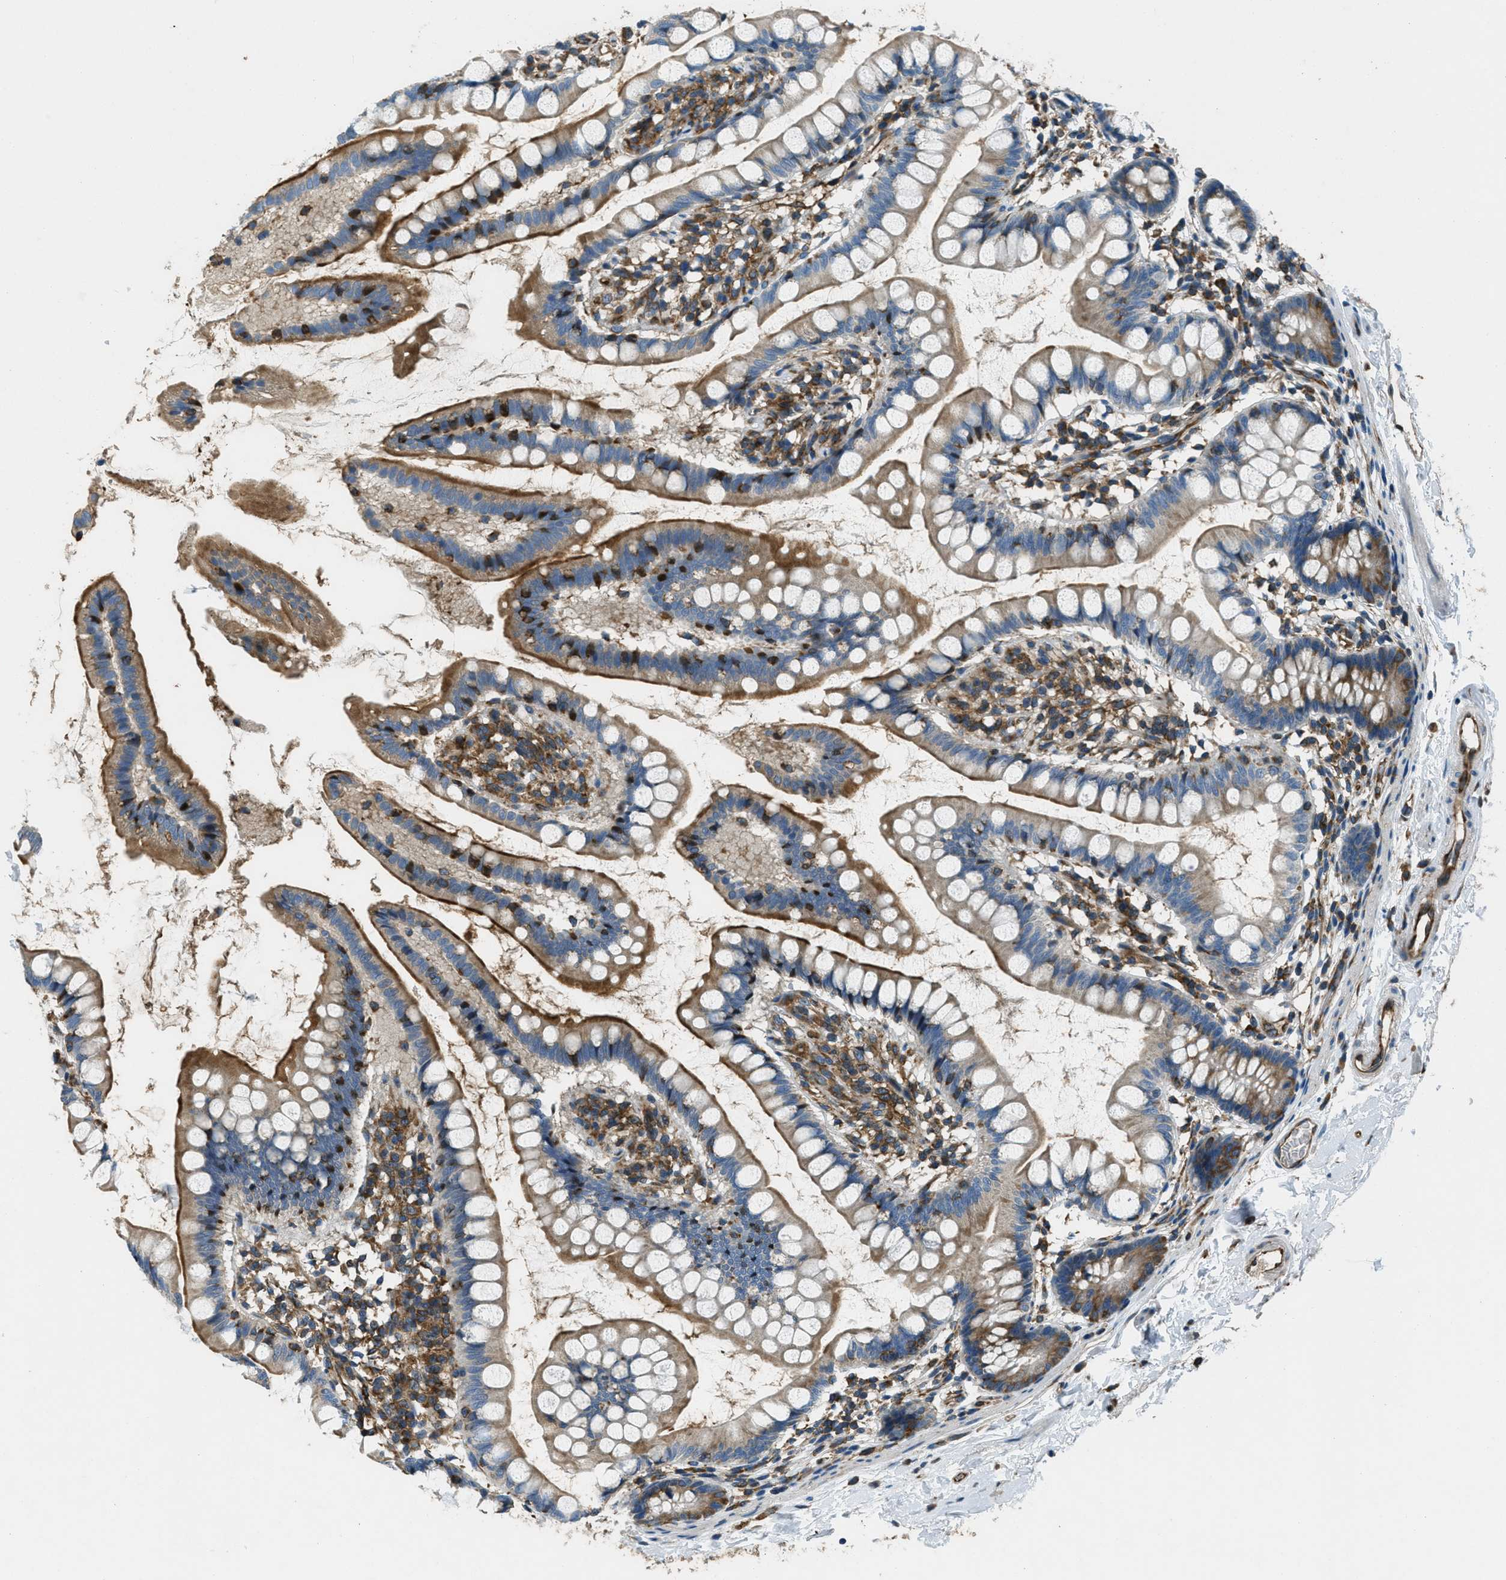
{"staining": {"intensity": "moderate", "quantity": ">75%", "location": "cytoplasmic/membranous"}, "tissue": "small intestine", "cell_type": "Glandular cells", "image_type": "normal", "snomed": [{"axis": "morphology", "description": "Normal tissue, NOS"}, {"axis": "topography", "description": "Small intestine"}], "caption": "Moderate cytoplasmic/membranous expression is appreciated in approximately >75% of glandular cells in benign small intestine. (DAB = brown stain, brightfield microscopy at high magnification).", "gene": "GIMAP8", "patient": {"sex": "female", "age": 84}}